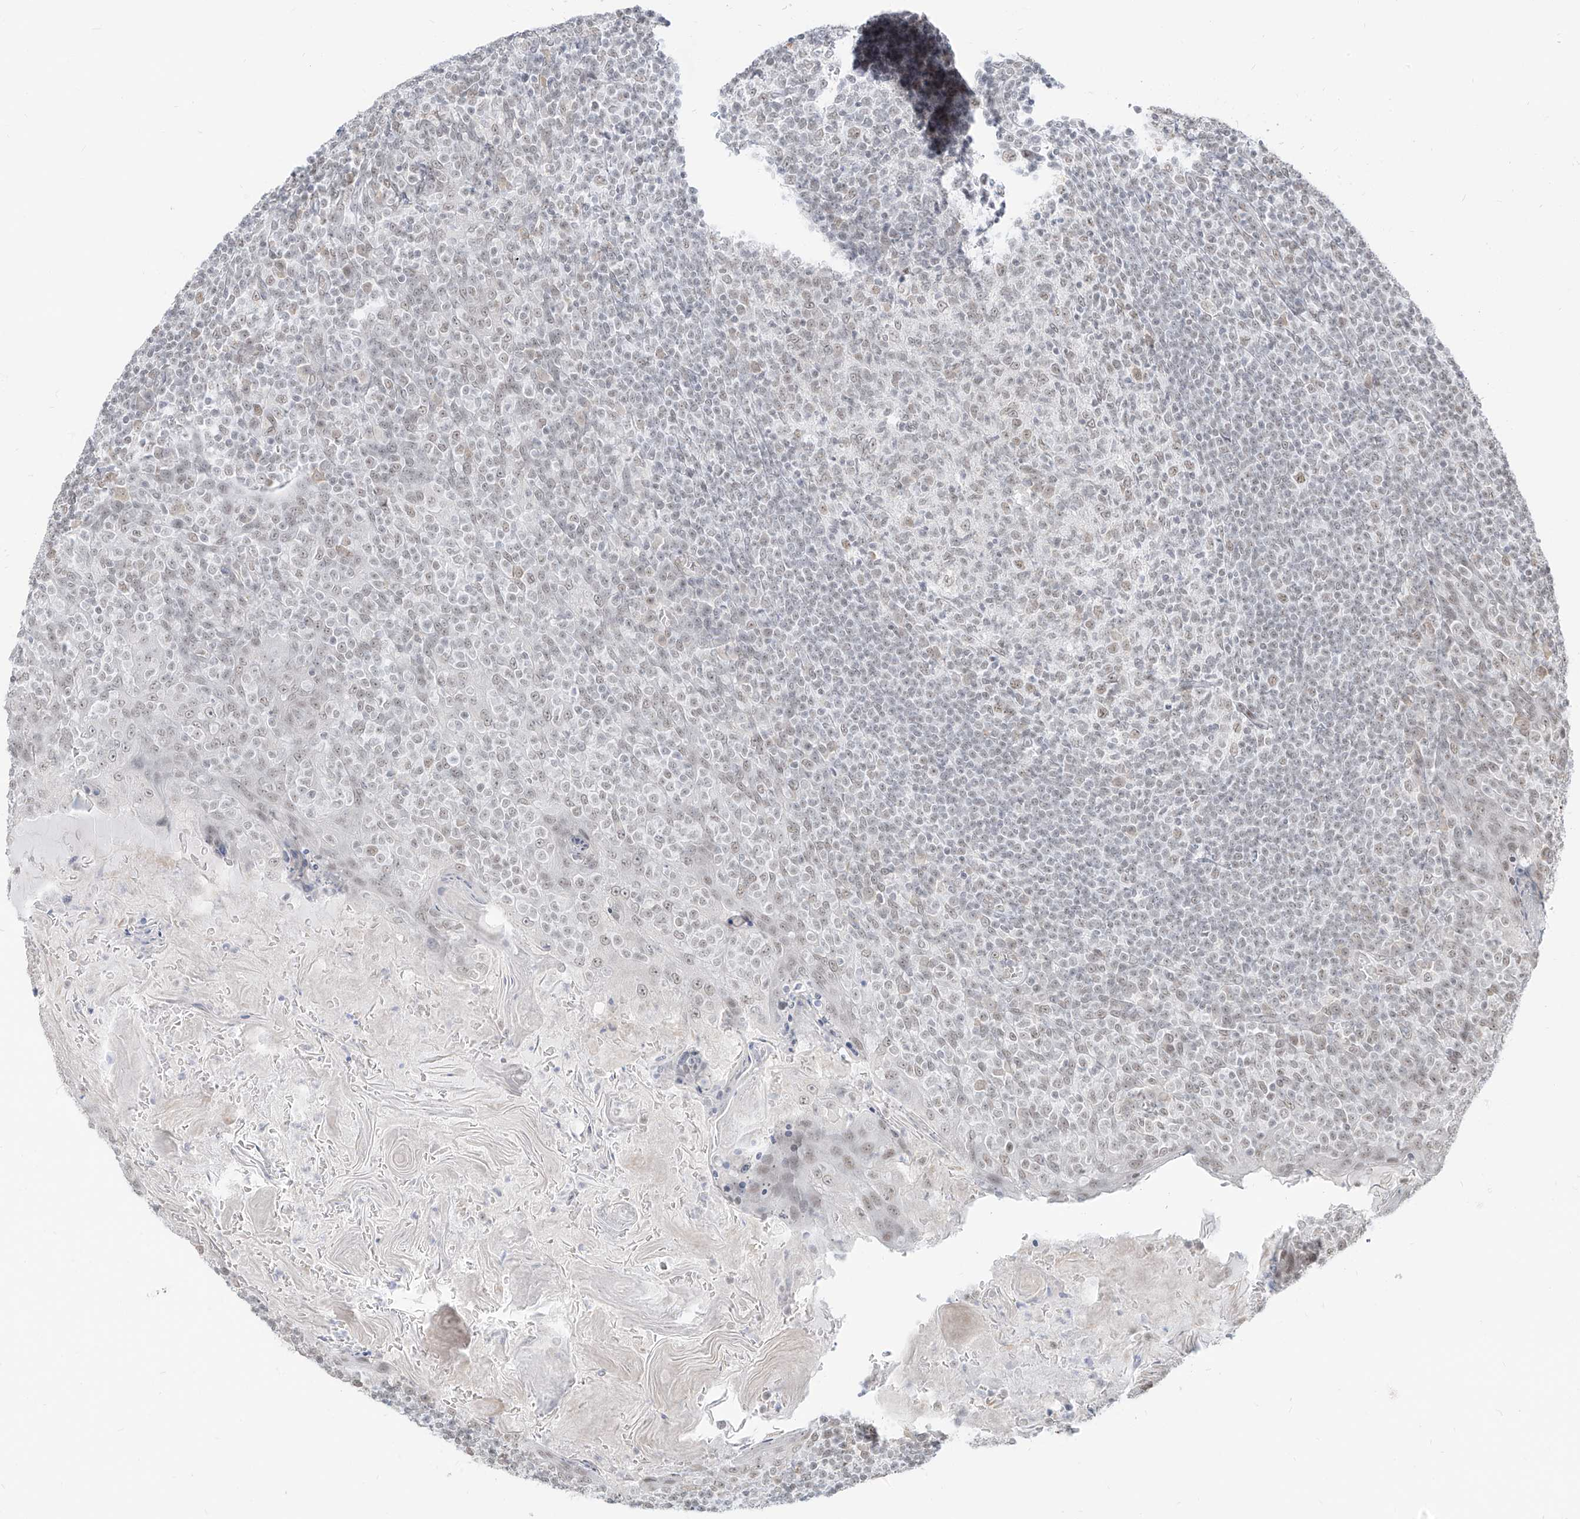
{"staining": {"intensity": "weak", "quantity": "25%-75%", "location": "nuclear"}, "tissue": "tonsil", "cell_type": "Germinal center cells", "image_type": "normal", "snomed": [{"axis": "morphology", "description": "Normal tissue, NOS"}, {"axis": "topography", "description": "Tonsil"}], "caption": "IHC (DAB) staining of benign tonsil demonstrates weak nuclear protein staining in about 25%-75% of germinal center cells.", "gene": "SUPT5H", "patient": {"sex": "female", "age": 19}}